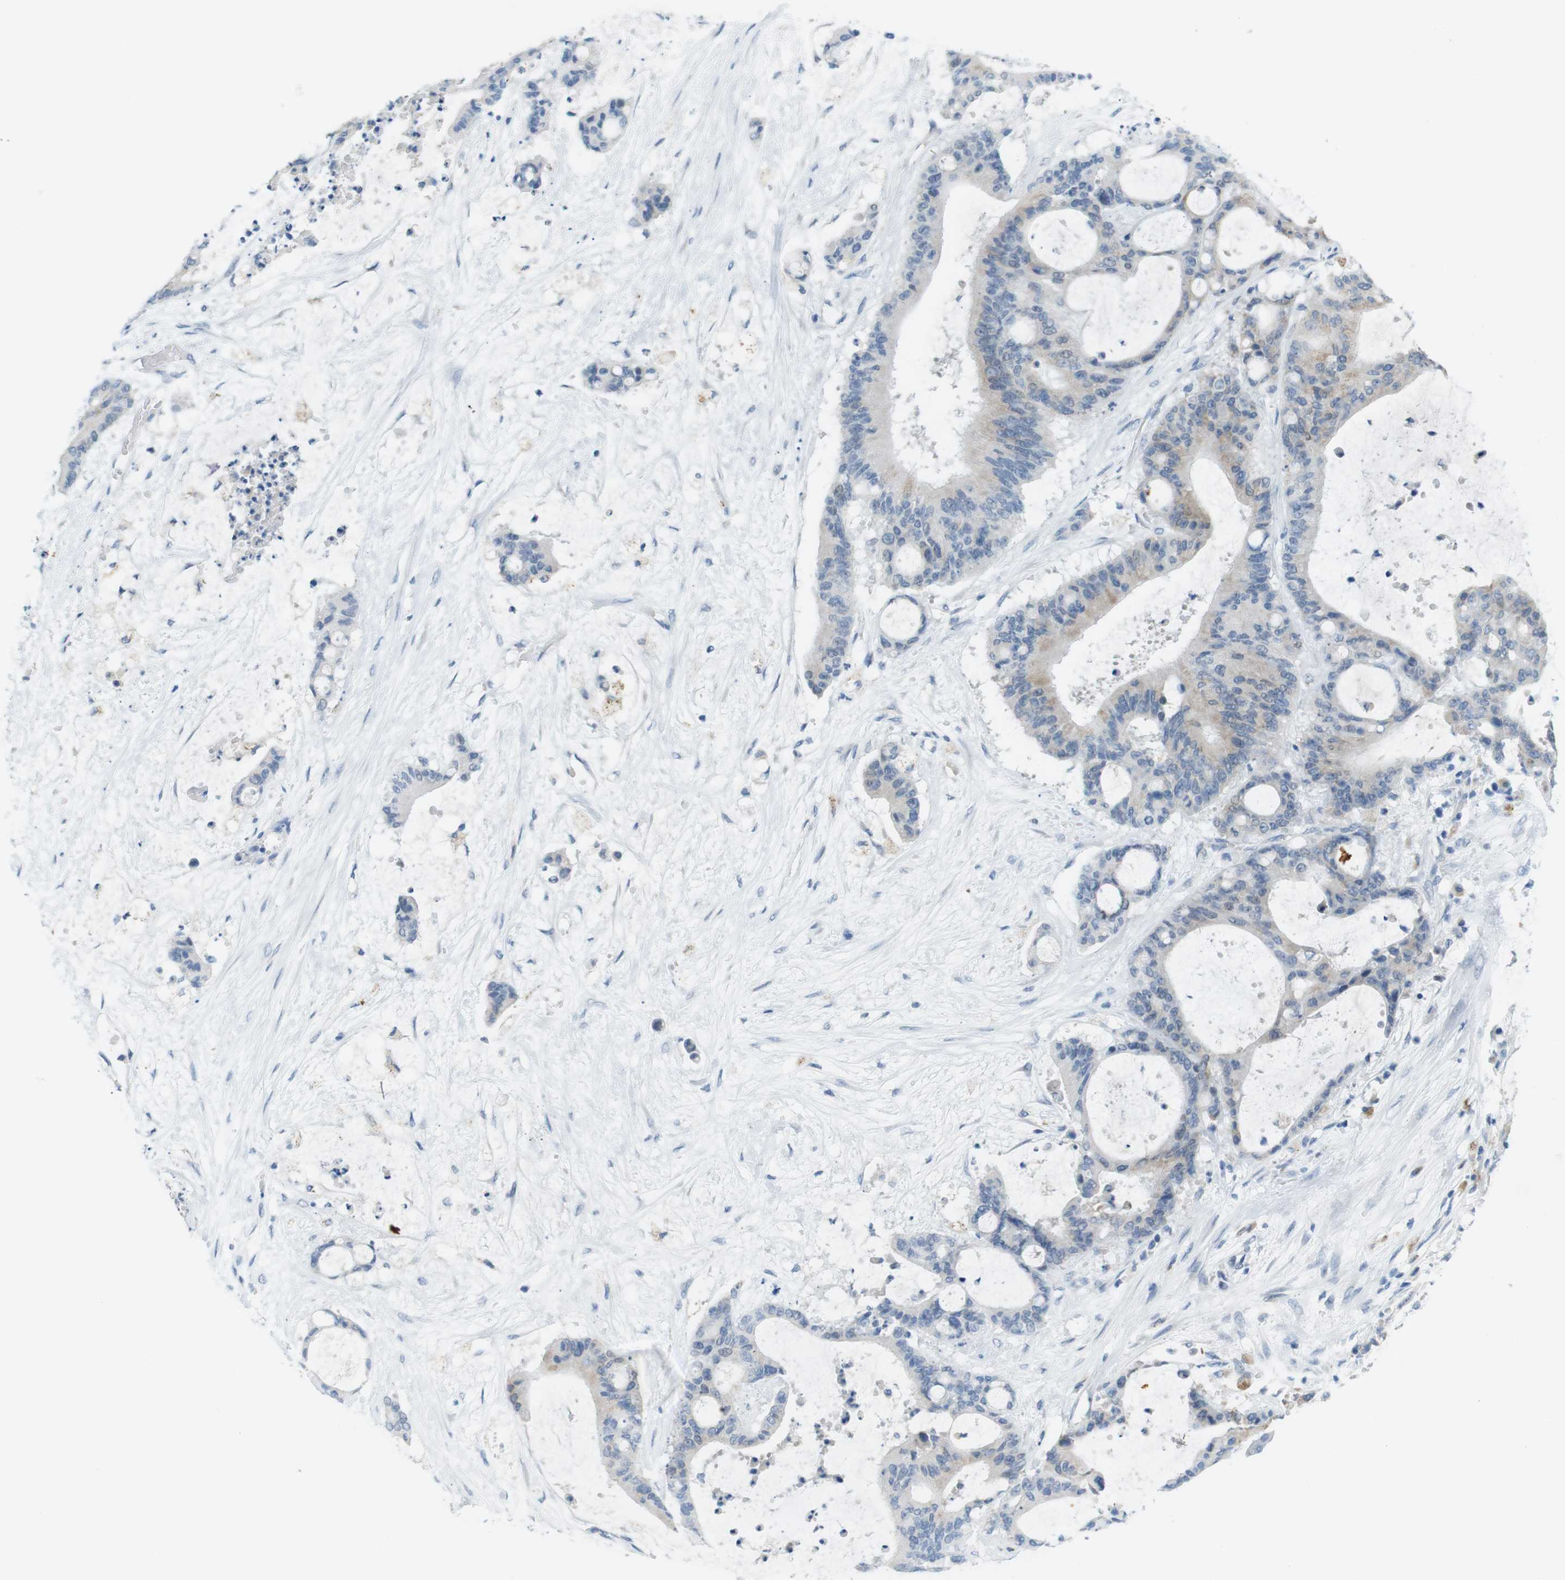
{"staining": {"intensity": "weak", "quantity": "<25%", "location": "cytoplasmic/membranous"}, "tissue": "liver cancer", "cell_type": "Tumor cells", "image_type": "cancer", "snomed": [{"axis": "morphology", "description": "Cholangiocarcinoma"}, {"axis": "topography", "description": "Liver"}], "caption": "Micrograph shows no protein positivity in tumor cells of liver cholangiocarcinoma tissue.", "gene": "YIPF1", "patient": {"sex": "female", "age": 73}}